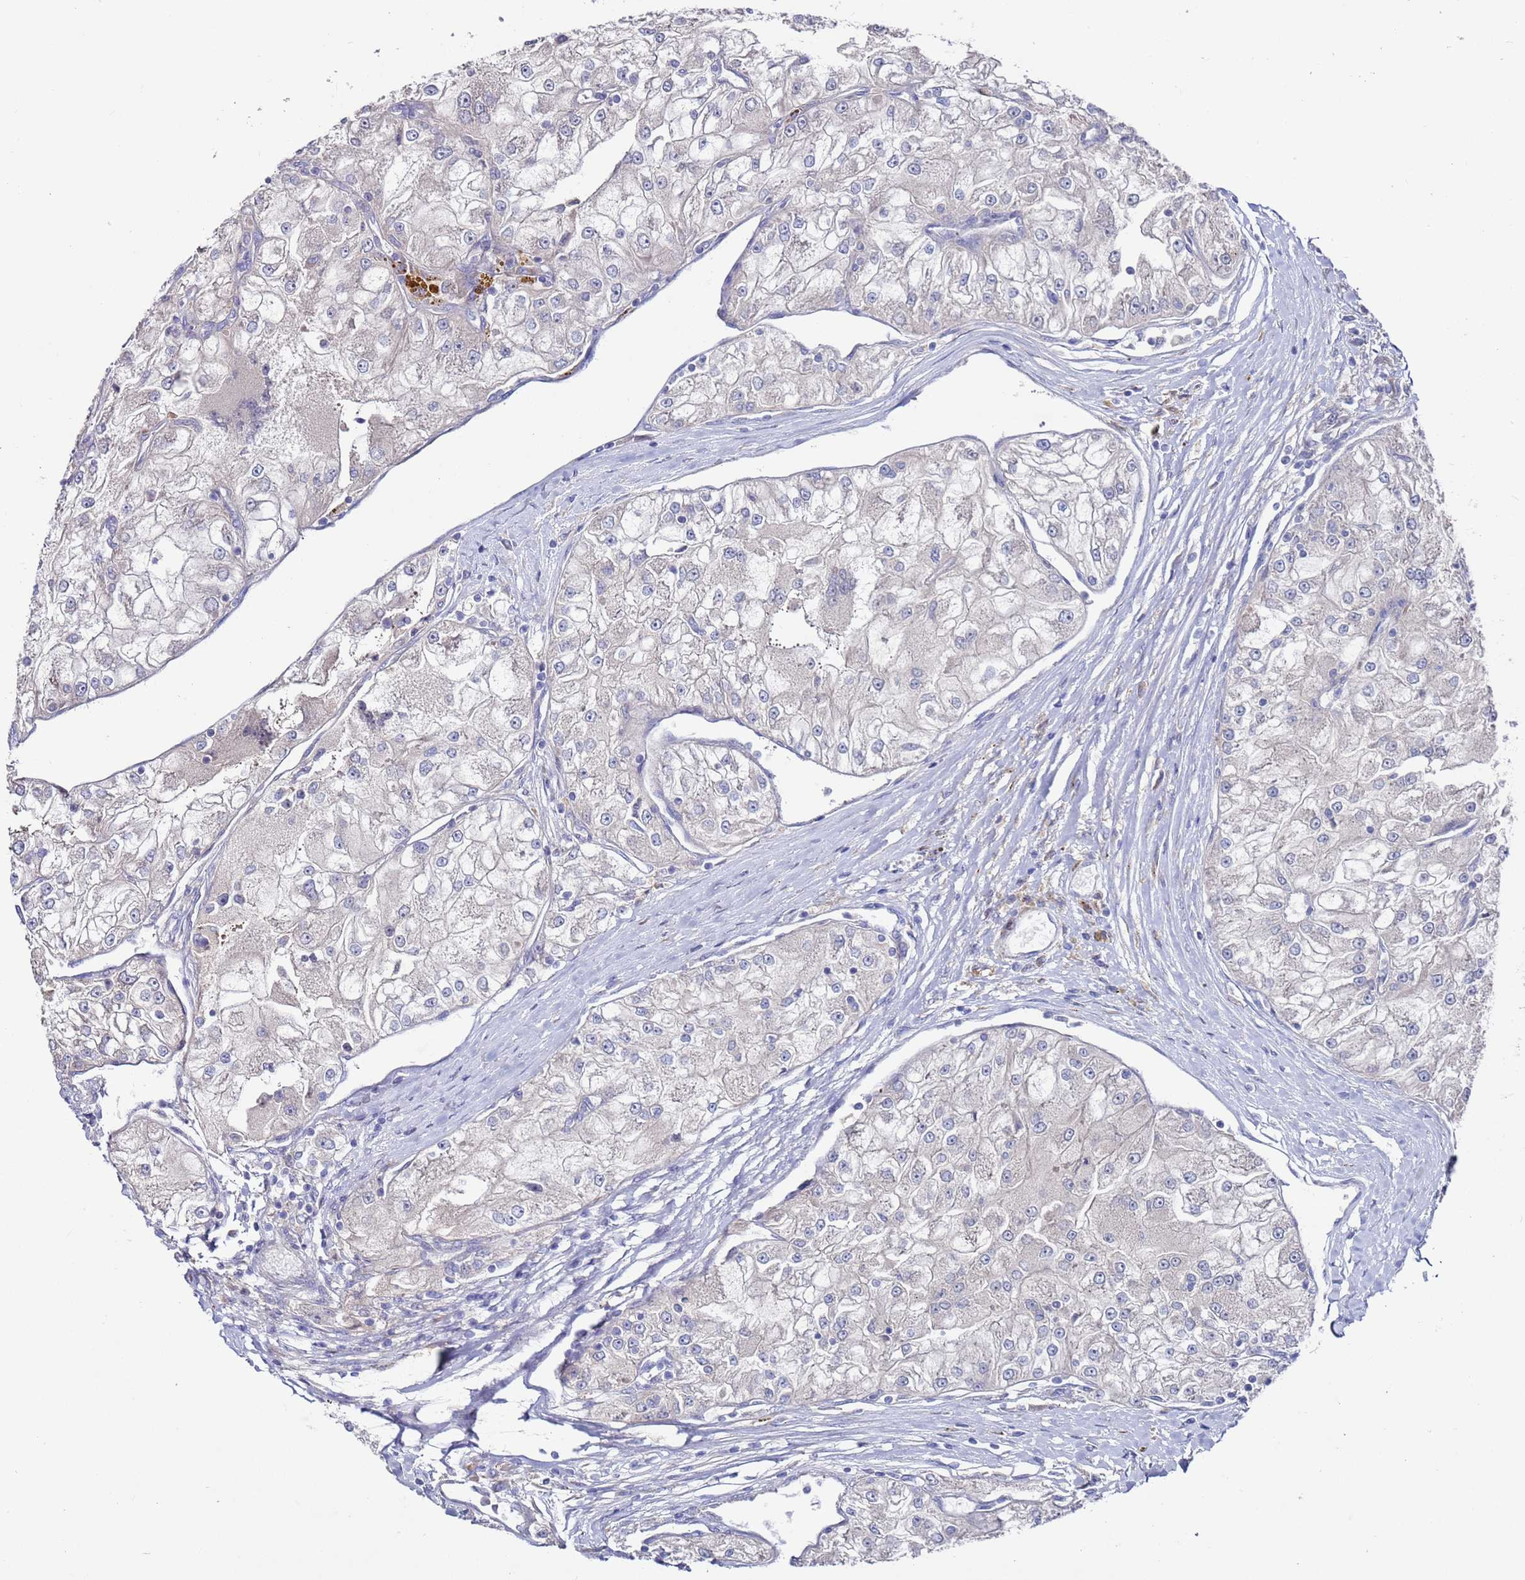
{"staining": {"intensity": "negative", "quantity": "none", "location": "none"}, "tissue": "renal cancer", "cell_type": "Tumor cells", "image_type": "cancer", "snomed": [{"axis": "morphology", "description": "Adenocarcinoma, NOS"}, {"axis": "topography", "description": "Kidney"}], "caption": "Human renal adenocarcinoma stained for a protein using IHC demonstrates no expression in tumor cells.", "gene": "FBXO27", "patient": {"sex": "female", "age": 72}}